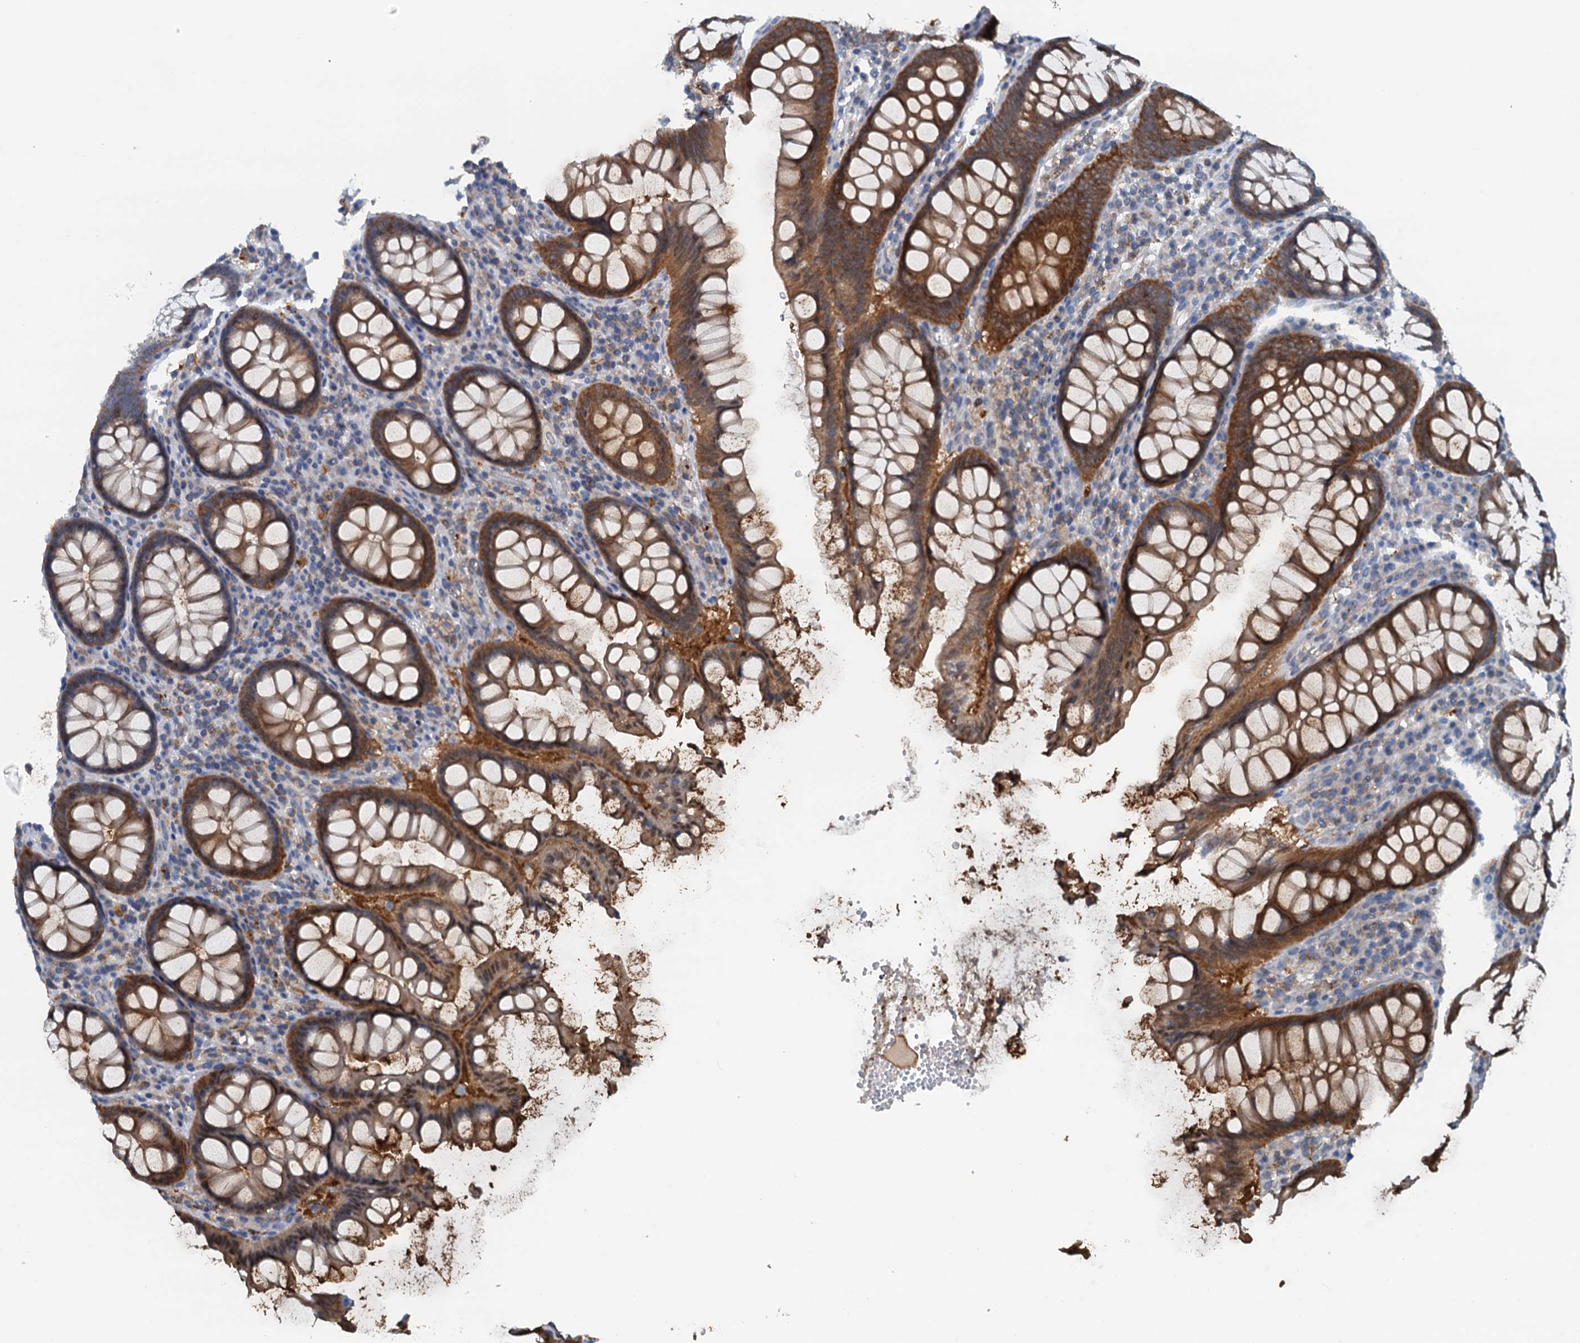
{"staining": {"intensity": "negative", "quantity": "none", "location": "none"}, "tissue": "colon", "cell_type": "Endothelial cells", "image_type": "normal", "snomed": [{"axis": "morphology", "description": "Normal tissue, NOS"}, {"axis": "topography", "description": "Colon"}], "caption": "DAB (3,3'-diaminobenzidine) immunohistochemical staining of benign human colon shows no significant positivity in endothelial cells.", "gene": "THAP10", "patient": {"sex": "female", "age": 79}}